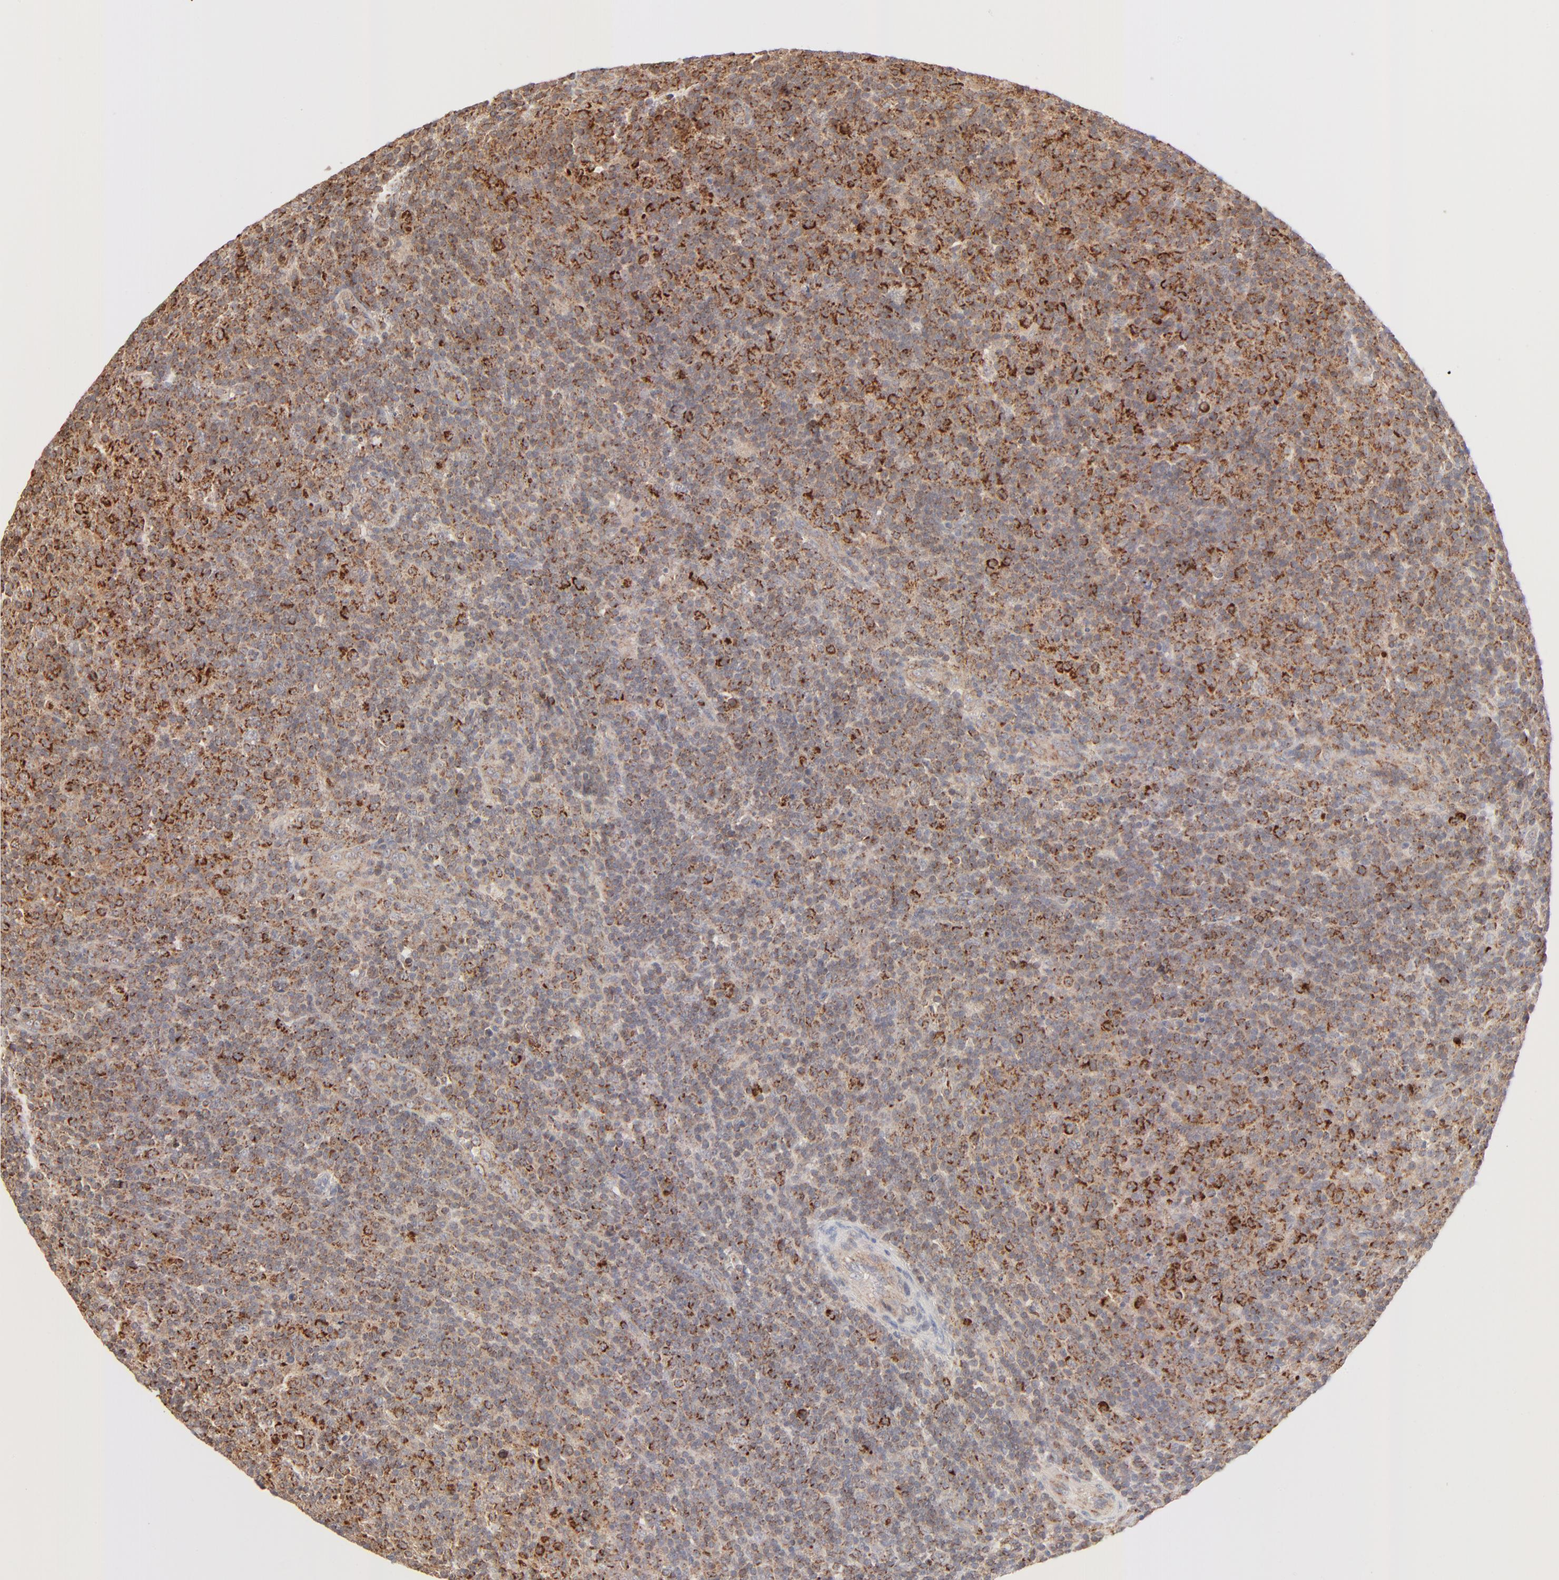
{"staining": {"intensity": "strong", "quantity": "25%-75%", "location": "cytoplasmic/membranous"}, "tissue": "lymphoma", "cell_type": "Tumor cells", "image_type": "cancer", "snomed": [{"axis": "morphology", "description": "Malignant lymphoma, non-Hodgkin's type, Low grade"}, {"axis": "topography", "description": "Lymph node"}], "caption": "IHC image of neoplastic tissue: human low-grade malignant lymphoma, non-Hodgkin's type stained using IHC shows high levels of strong protein expression localized specifically in the cytoplasmic/membranous of tumor cells, appearing as a cytoplasmic/membranous brown color.", "gene": "CSPG4", "patient": {"sex": "male", "age": 70}}